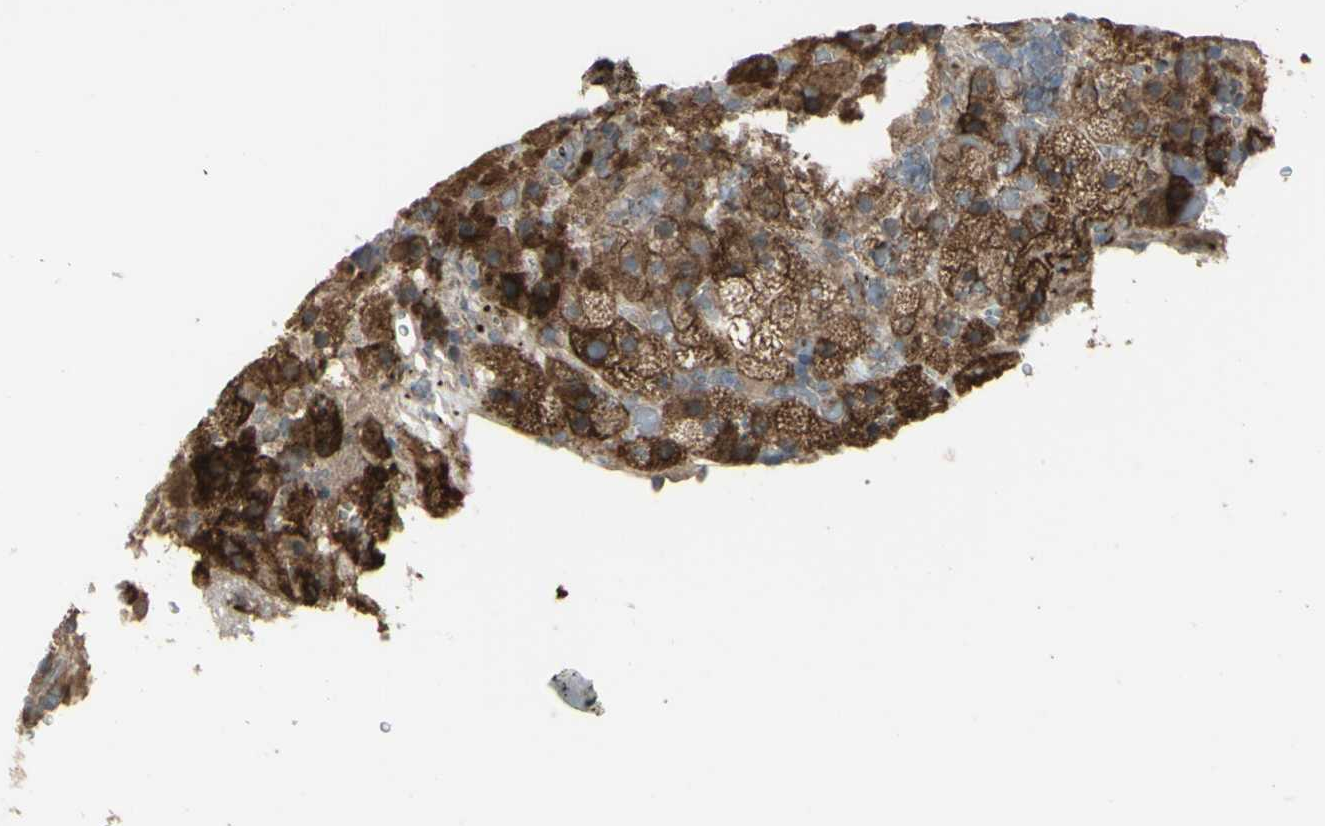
{"staining": {"intensity": "moderate", "quantity": ">75%", "location": "cytoplasmic/membranous"}, "tissue": "adrenal gland", "cell_type": "Glandular cells", "image_type": "normal", "snomed": [{"axis": "morphology", "description": "Normal tissue, NOS"}, {"axis": "topography", "description": "Adrenal gland"}], "caption": "Human adrenal gland stained for a protein (brown) demonstrates moderate cytoplasmic/membranous positive expression in approximately >75% of glandular cells.", "gene": "GRAMD1B", "patient": {"sex": "female", "age": 59}}